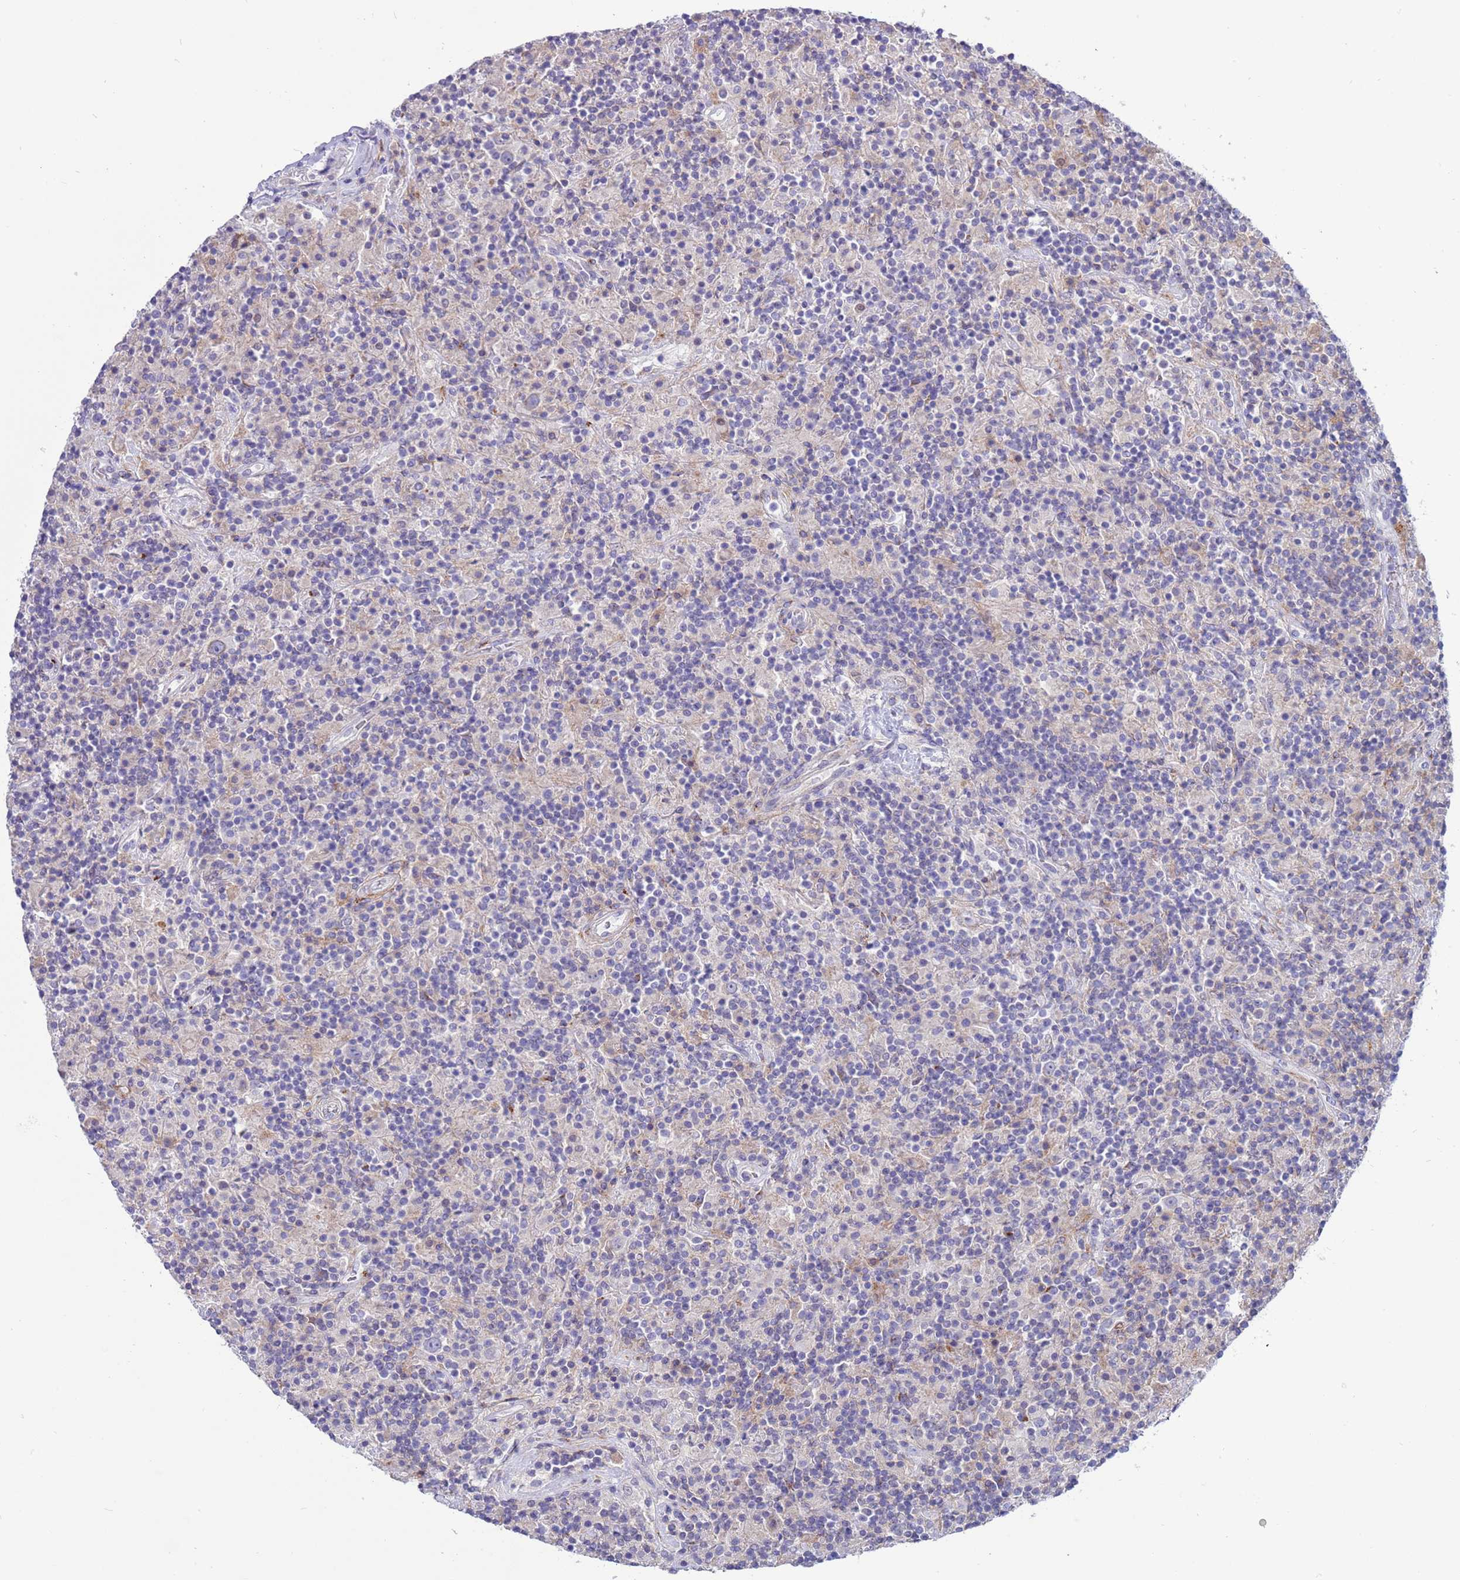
{"staining": {"intensity": "negative", "quantity": "none", "location": "none"}, "tissue": "lymphoma", "cell_type": "Tumor cells", "image_type": "cancer", "snomed": [{"axis": "morphology", "description": "Hodgkin's disease, NOS"}, {"axis": "topography", "description": "Lymph node"}], "caption": "Tumor cells show no significant staining in Hodgkin's disease.", "gene": "PDE10A", "patient": {"sex": "male", "age": 70}}